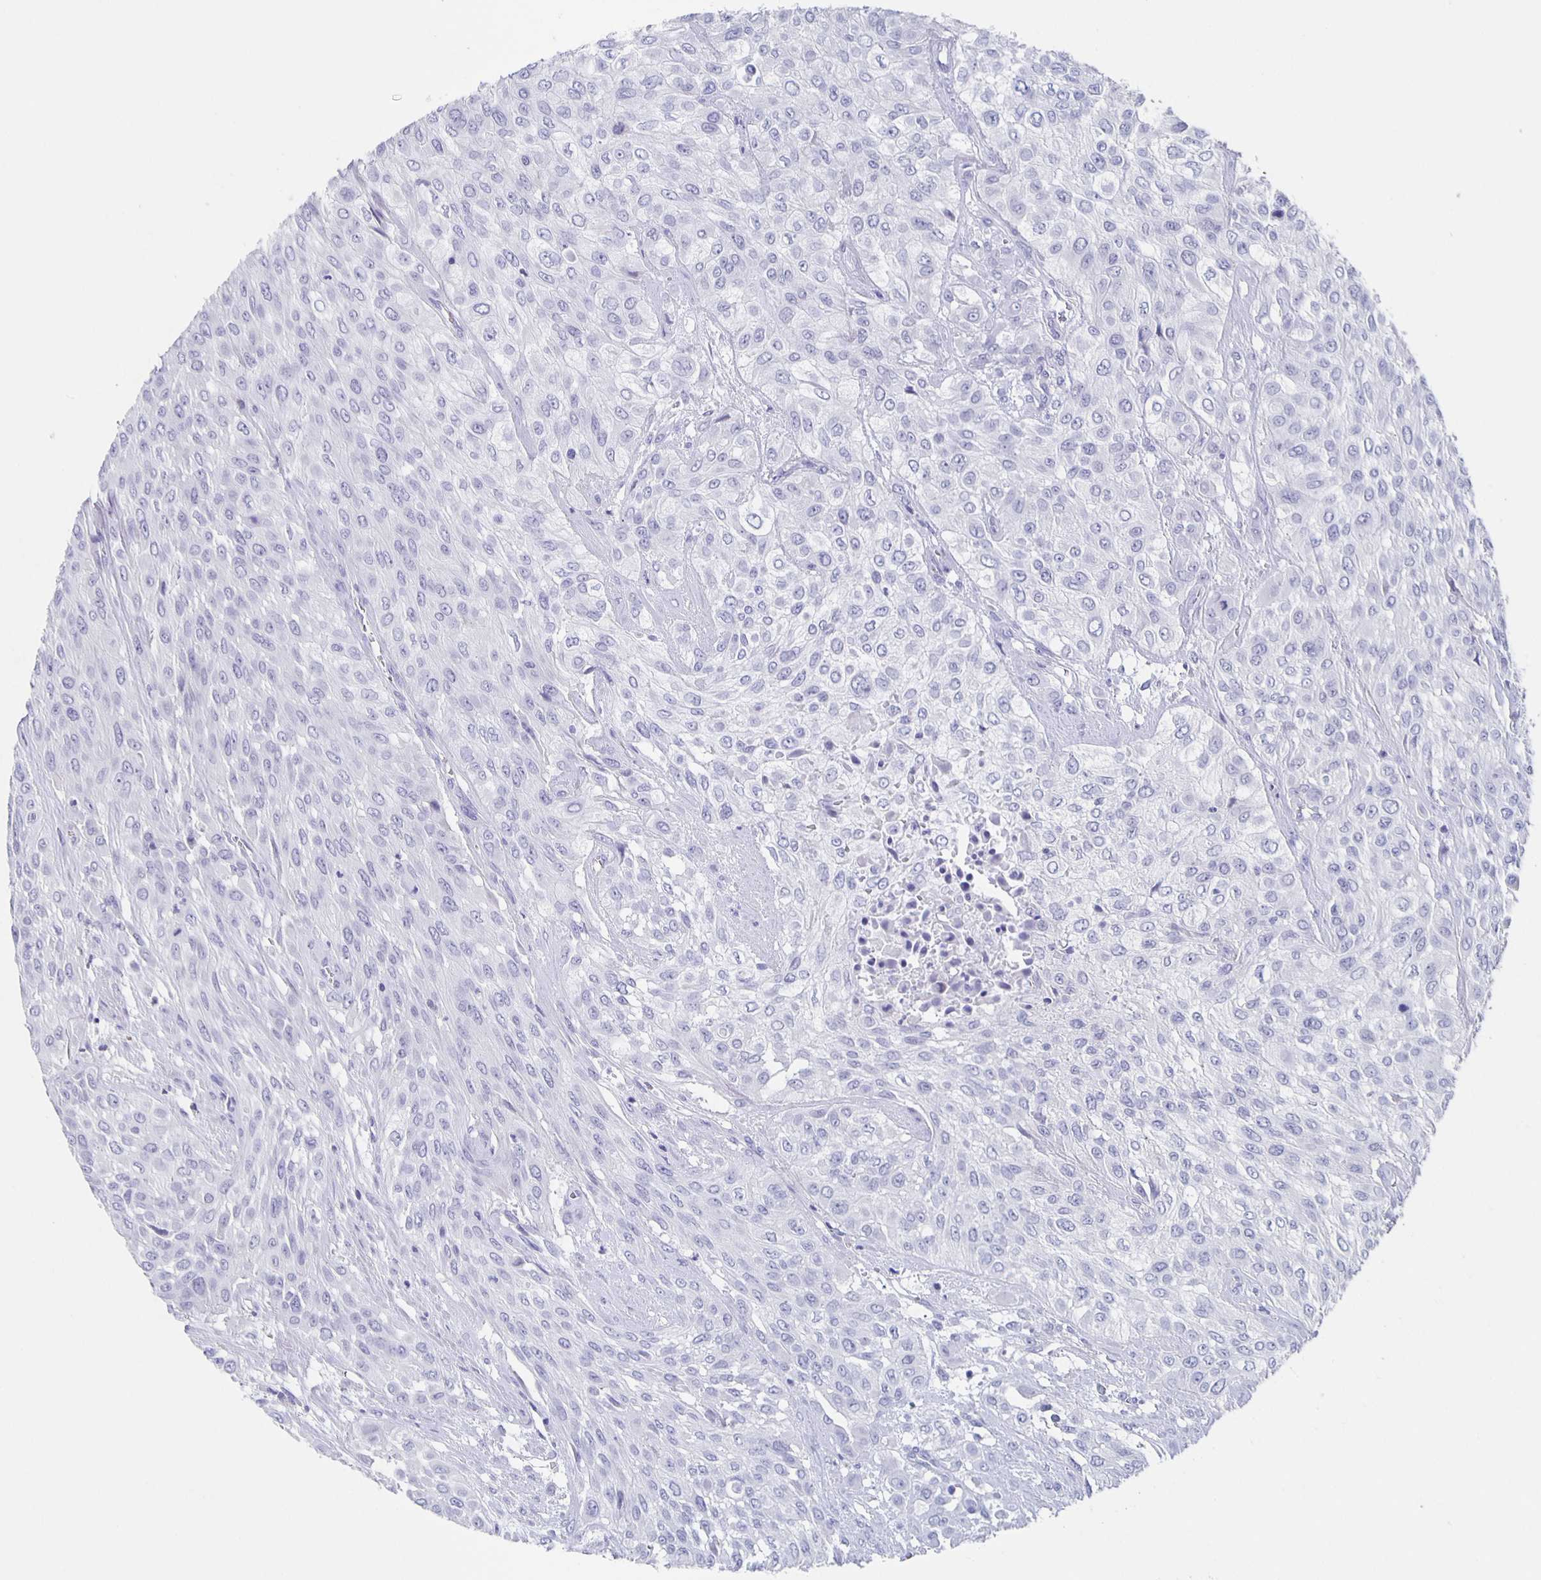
{"staining": {"intensity": "negative", "quantity": "none", "location": "none"}, "tissue": "urothelial cancer", "cell_type": "Tumor cells", "image_type": "cancer", "snomed": [{"axis": "morphology", "description": "Urothelial carcinoma, High grade"}, {"axis": "topography", "description": "Urinary bladder"}], "caption": "Immunohistochemistry (IHC) of urothelial carcinoma (high-grade) shows no expression in tumor cells.", "gene": "SLC34A2", "patient": {"sex": "male", "age": 57}}